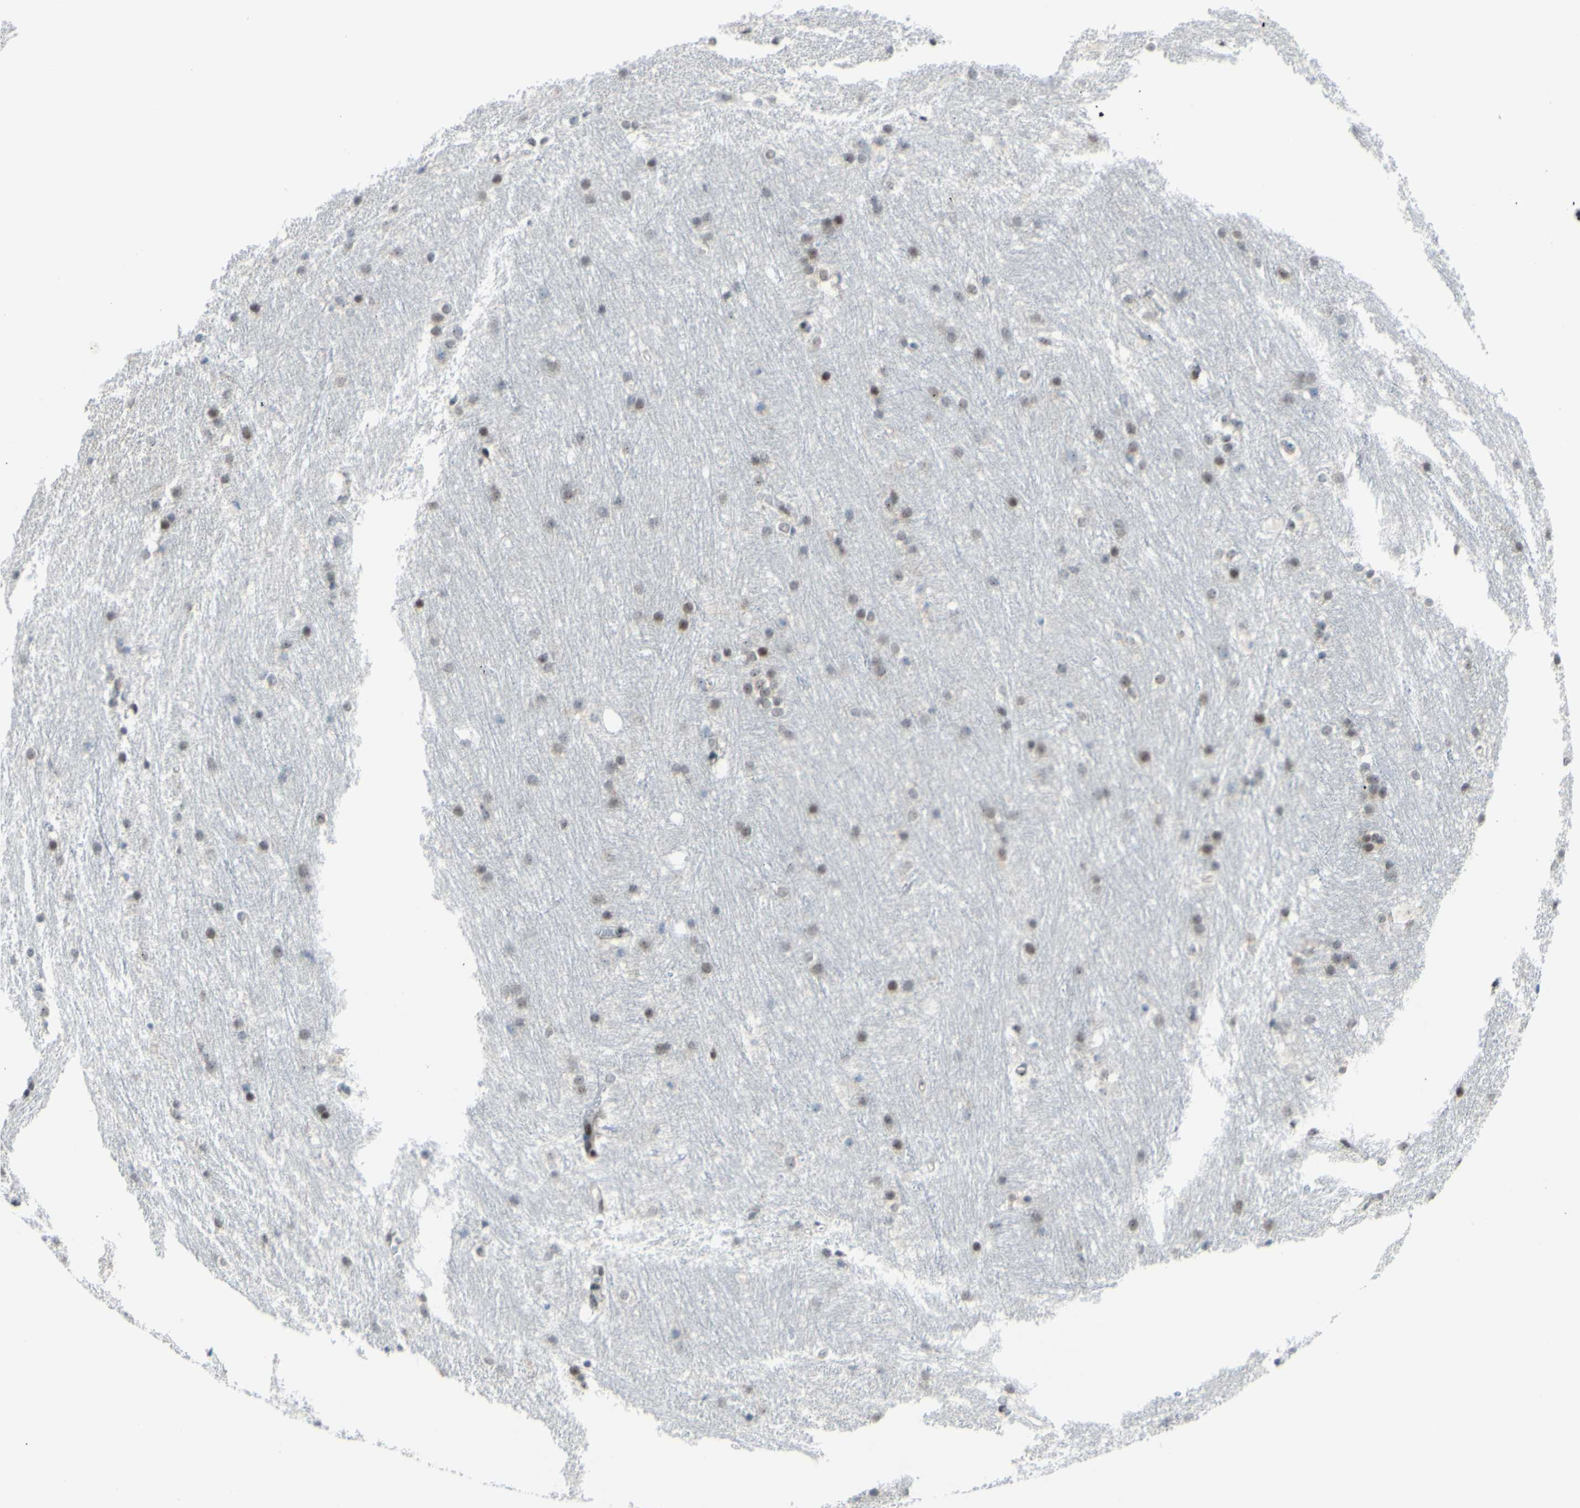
{"staining": {"intensity": "weak", "quantity": "25%-75%", "location": "nuclear"}, "tissue": "caudate", "cell_type": "Glial cells", "image_type": "normal", "snomed": [{"axis": "morphology", "description": "Normal tissue, NOS"}, {"axis": "topography", "description": "Lateral ventricle wall"}], "caption": "Protein expression analysis of benign human caudate reveals weak nuclear staining in about 25%-75% of glial cells.", "gene": "POLR1A", "patient": {"sex": "female", "age": 19}}